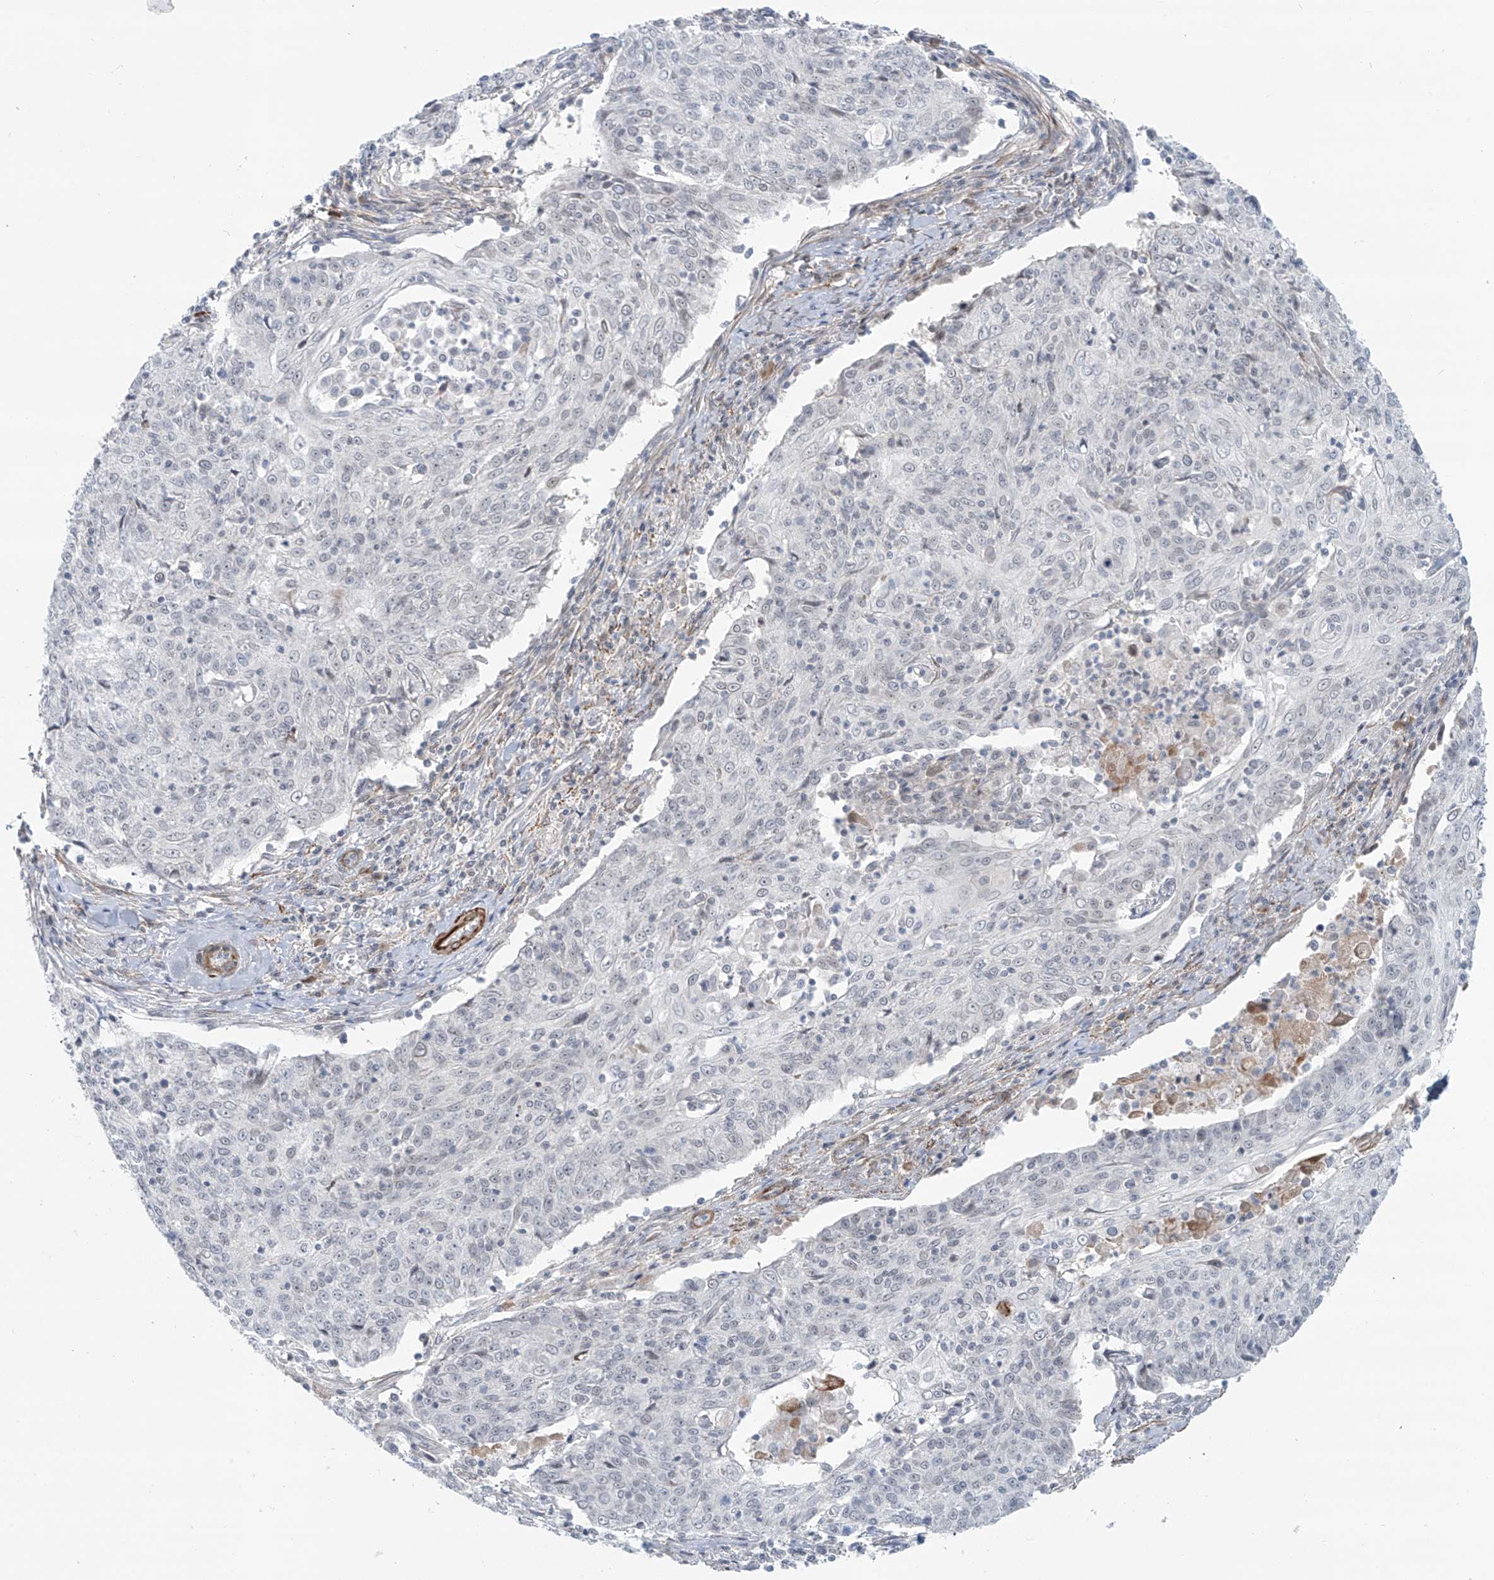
{"staining": {"intensity": "negative", "quantity": "none", "location": "none"}, "tissue": "cervical cancer", "cell_type": "Tumor cells", "image_type": "cancer", "snomed": [{"axis": "morphology", "description": "Squamous cell carcinoma, NOS"}, {"axis": "topography", "description": "Cervix"}], "caption": "An image of cervical cancer stained for a protein demonstrates no brown staining in tumor cells.", "gene": "RASGEF1A", "patient": {"sex": "female", "age": 48}}